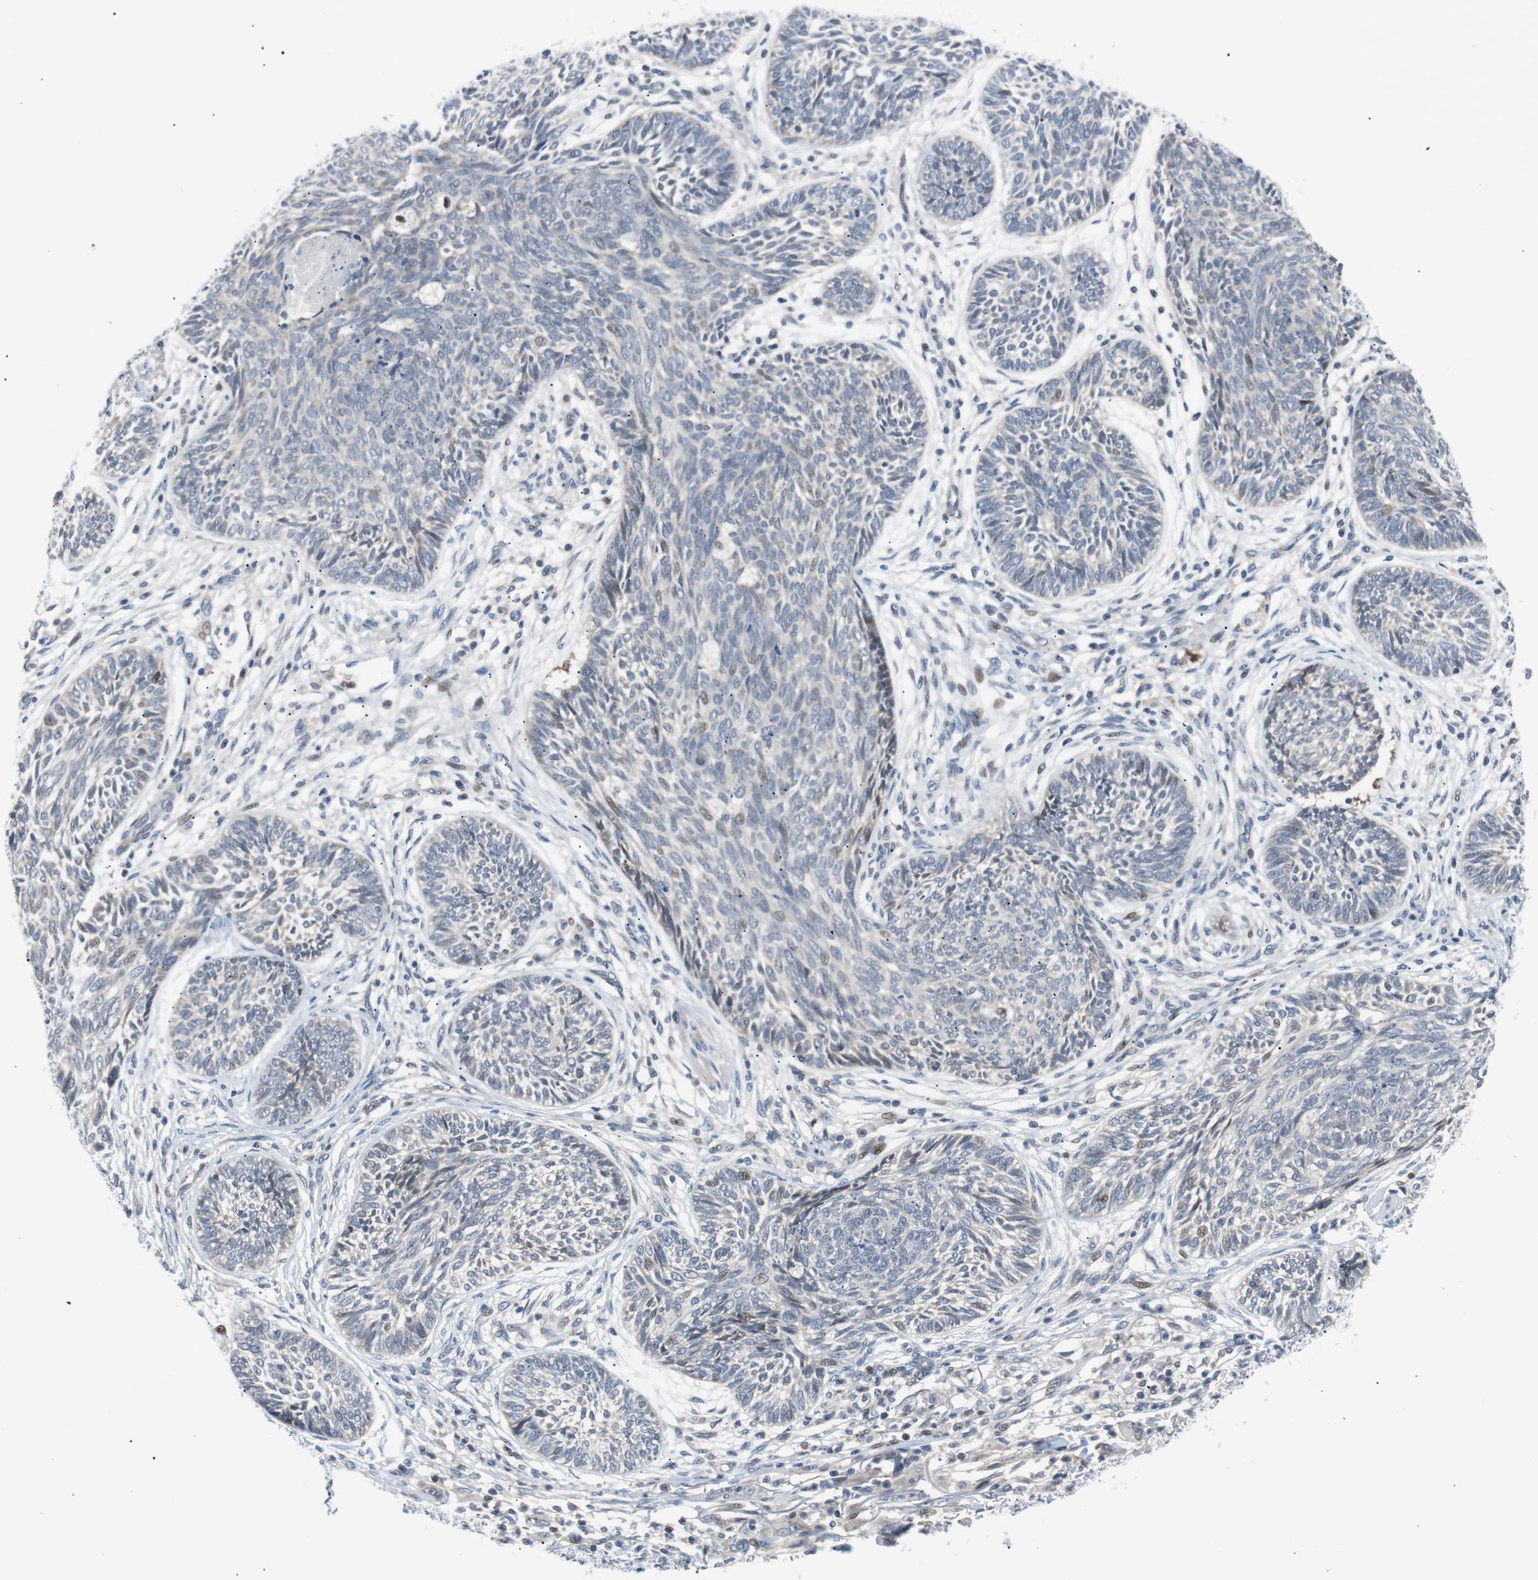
{"staining": {"intensity": "weak", "quantity": "<25%", "location": "nuclear"}, "tissue": "skin cancer", "cell_type": "Tumor cells", "image_type": "cancer", "snomed": [{"axis": "morphology", "description": "Papilloma, NOS"}, {"axis": "morphology", "description": "Basal cell carcinoma"}, {"axis": "topography", "description": "Skin"}], "caption": "IHC of human skin basal cell carcinoma shows no positivity in tumor cells. (DAB (3,3'-diaminobenzidine) immunohistochemistry, high magnification).", "gene": "MAP2K4", "patient": {"sex": "male", "age": 87}}